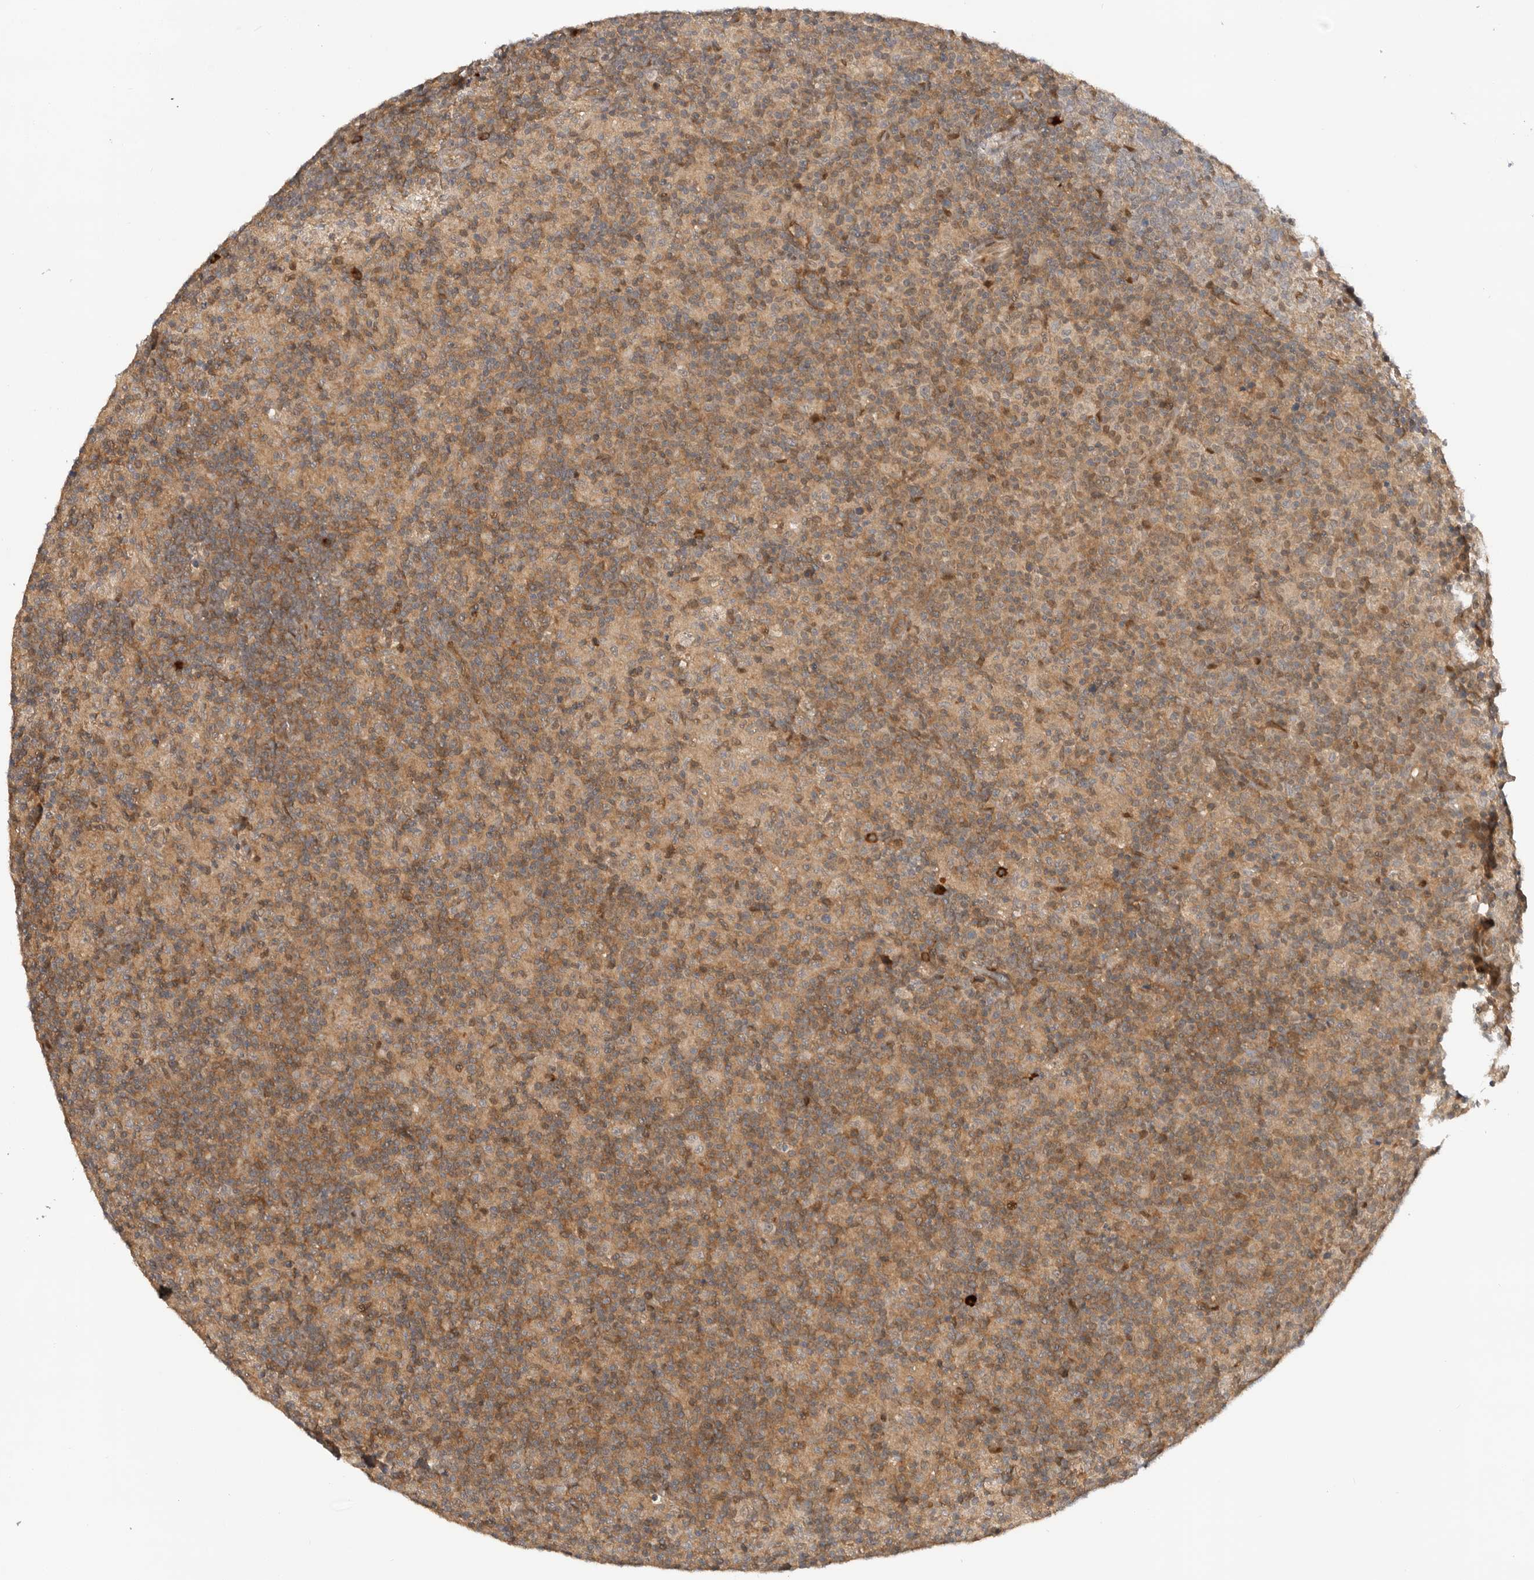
{"staining": {"intensity": "moderate", "quantity": ">75%", "location": "cytoplasmic/membranous"}, "tissue": "lymph node", "cell_type": "Germinal center cells", "image_type": "normal", "snomed": [{"axis": "morphology", "description": "Normal tissue, NOS"}, {"axis": "morphology", "description": "Inflammation, NOS"}, {"axis": "topography", "description": "Lymph node"}], "caption": "Unremarkable lymph node shows moderate cytoplasmic/membranous positivity in about >75% of germinal center cells, visualized by immunohistochemistry.", "gene": "DCAF8", "patient": {"sex": "male", "age": 55}}